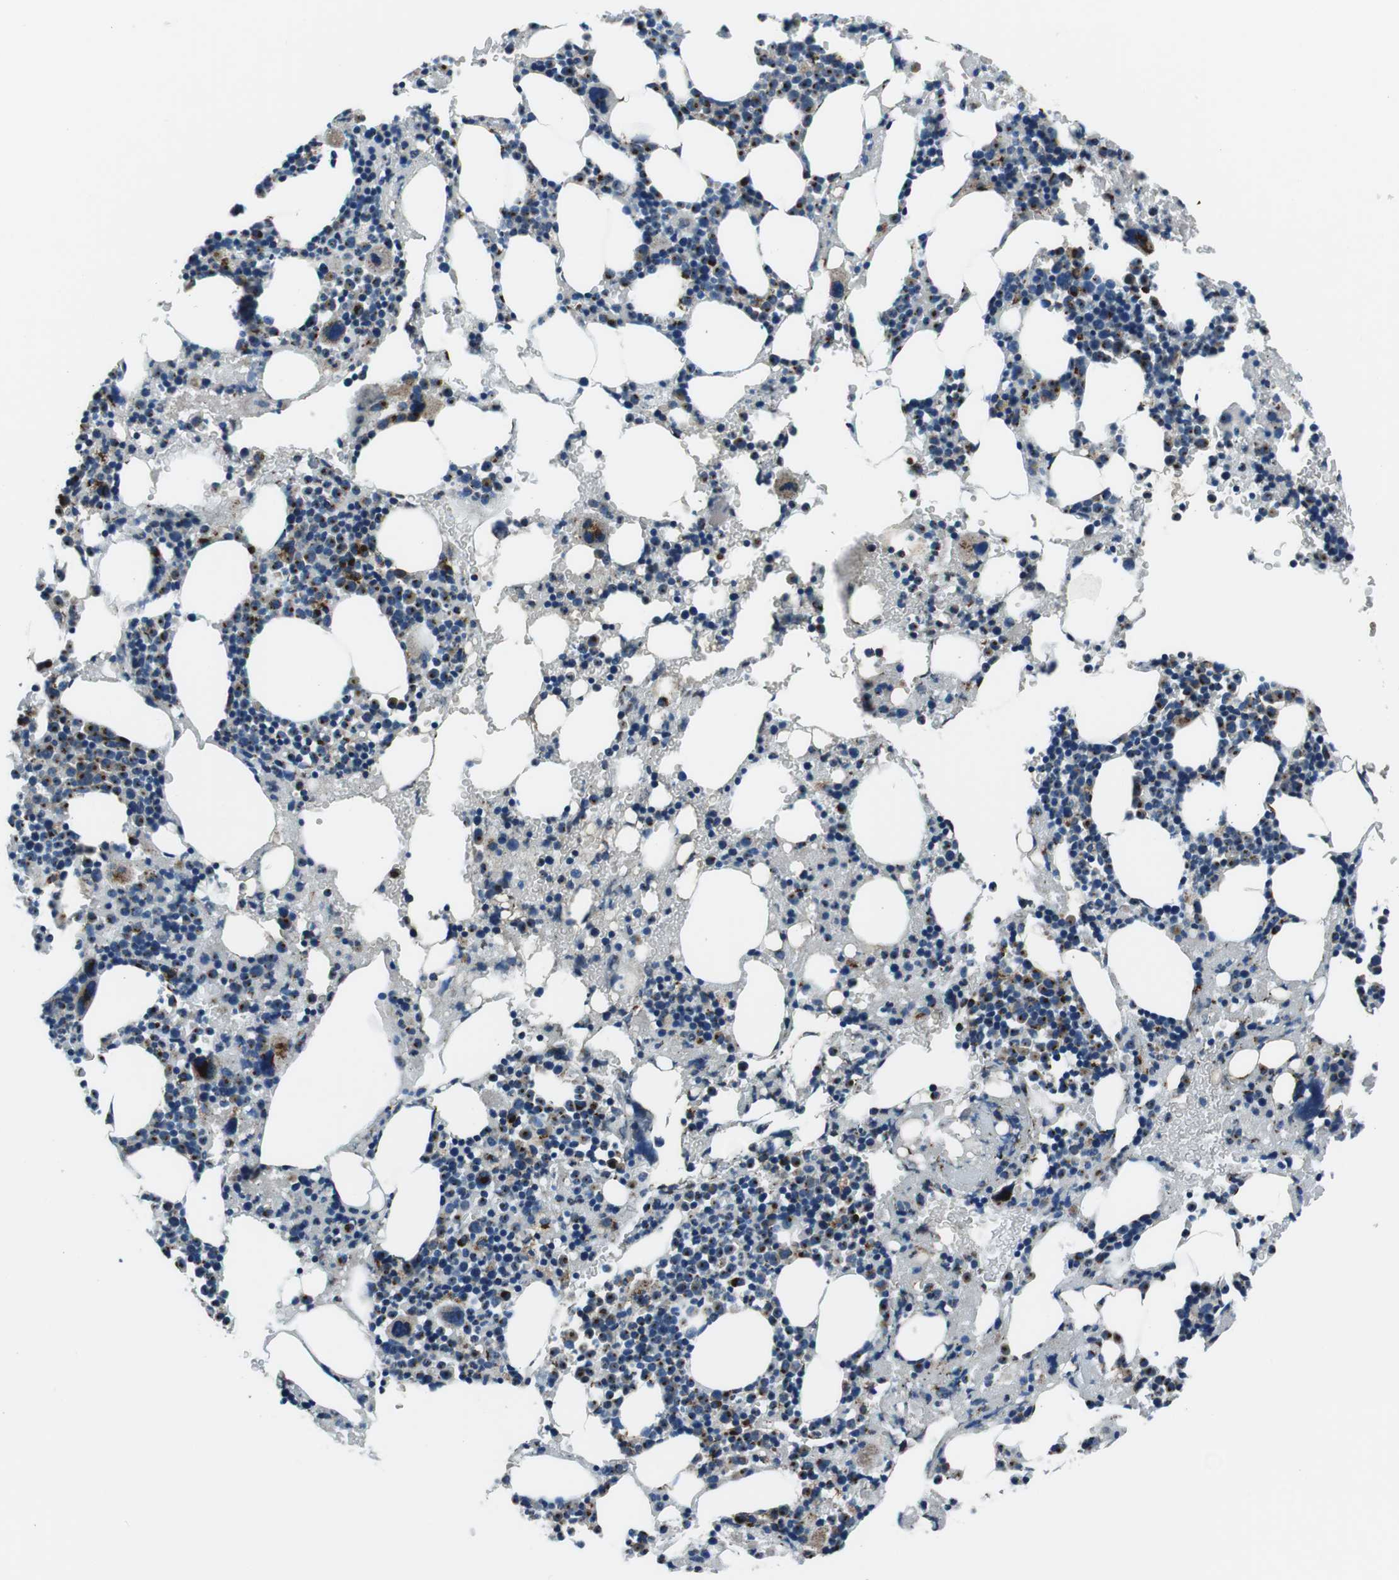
{"staining": {"intensity": "moderate", "quantity": "25%-75%", "location": "cytoplasmic/membranous"}, "tissue": "bone marrow", "cell_type": "Hematopoietic cells", "image_type": "normal", "snomed": [{"axis": "morphology", "description": "Normal tissue, NOS"}, {"axis": "morphology", "description": "Inflammation, NOS"}, {"axis": "topography", "description": "Bone marrow"}], "caption": "Human bone marrow stained with a brown dye shows moderate cytoplasmic/membranous positive positivity in approximately 25%-75% of hematopoietic cells.", "gene": "NUCB2", "patient": {"sex": "female", "age": 64}}